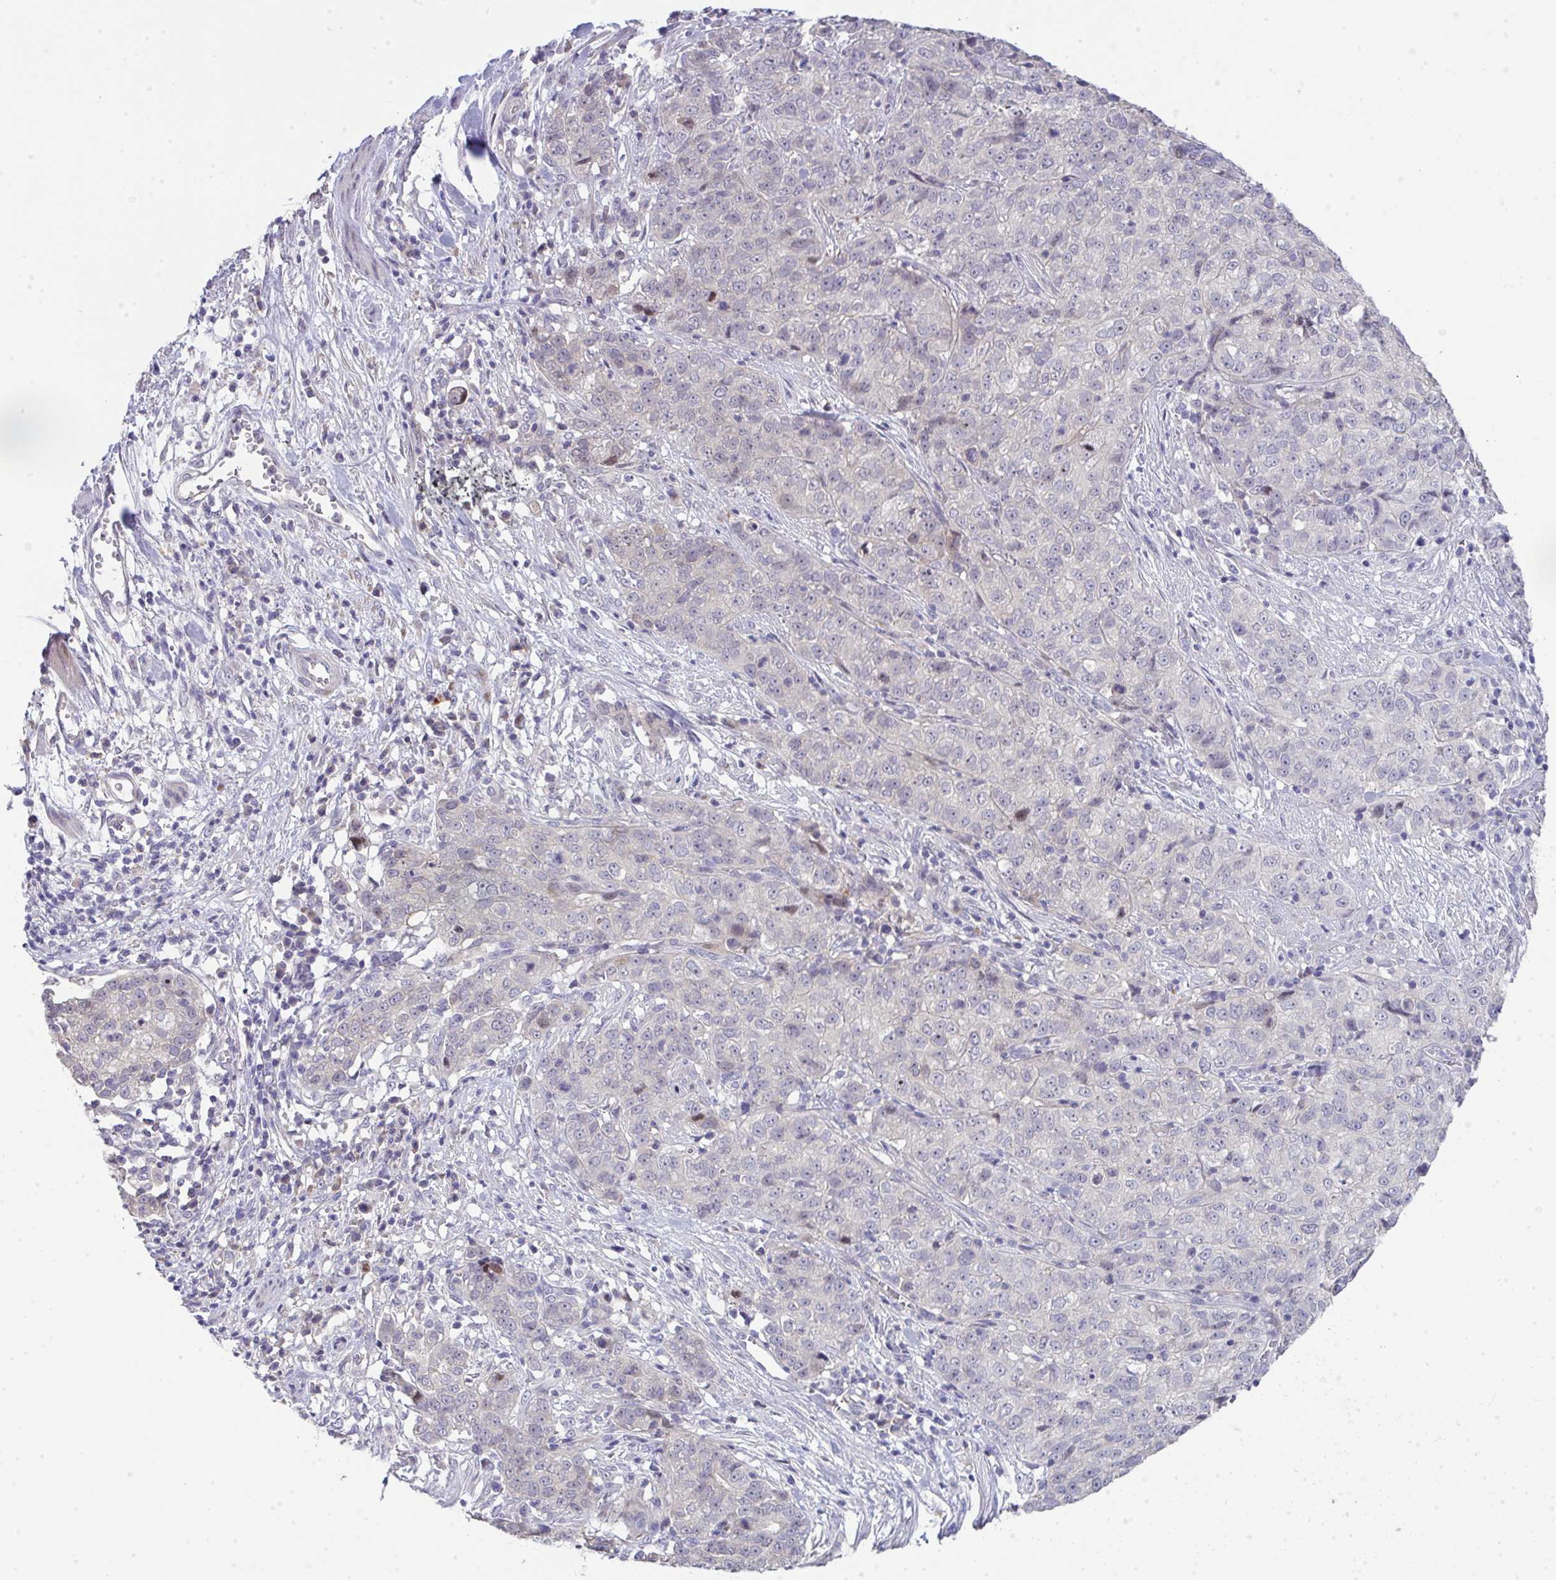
{"staining": {"intensity": "negative", "quantity": "none", "location": "none"}, "tissue": "stomach cancer", "cell_type": "Tumor cells", "image_type": "cancer", "snomed": [{"axis": "morphology", "description": "Adenocarcinoma, NOS"}, {"axis": "topography", "description": "Stomach, upper"}], "caption": "Human stomach cancer stained for a protein using IHC demonstrates no positivity in tumor cells.", "gene": "GALNT16", "patient": {"sex": "female", "age": 67}}